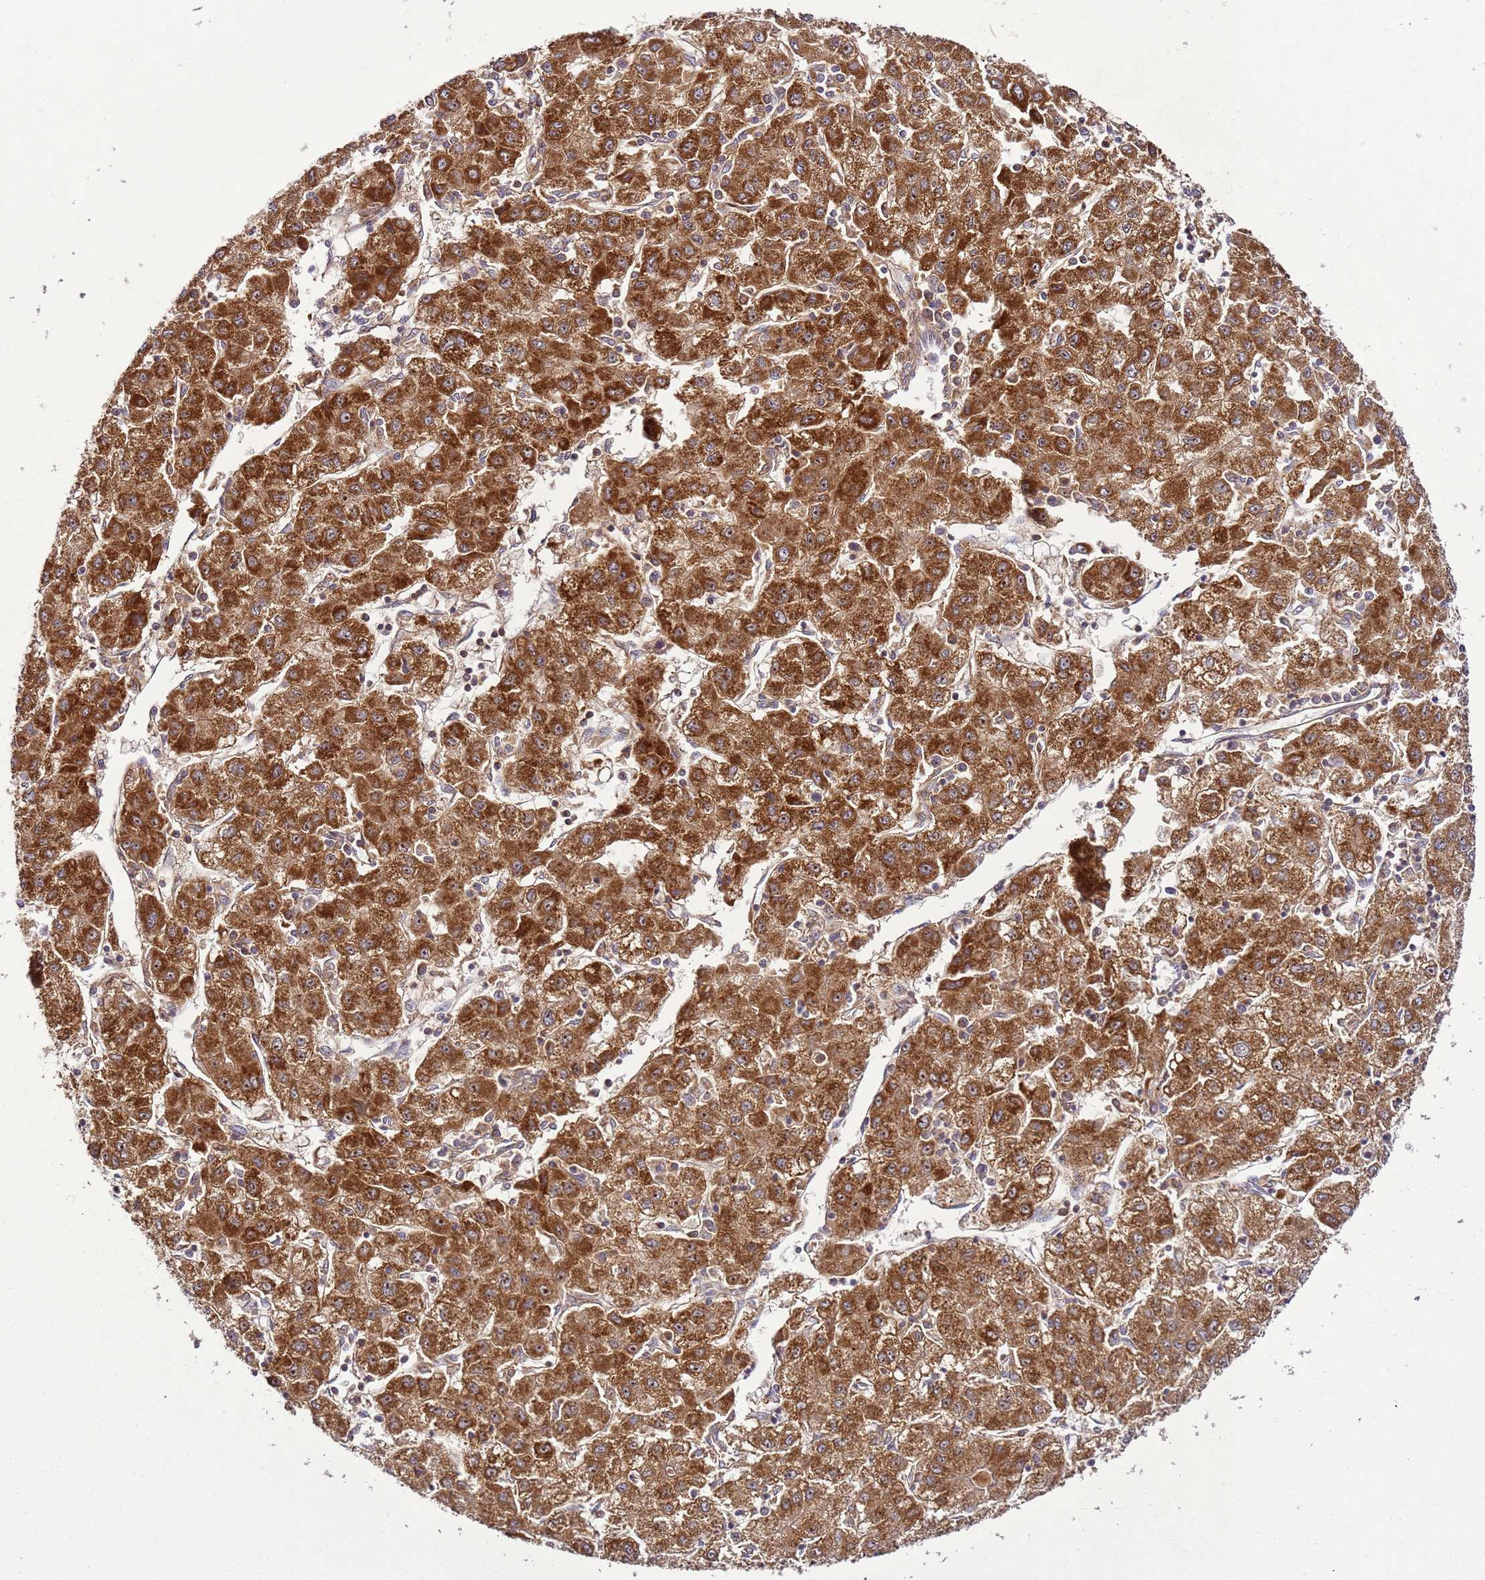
{"staining": {"intensity": "strong", "quantity": ">75%", "location": "cytoplasmic/membranous,nuclear"}, "tissue": "liver cancer", "cell_type": "Tumor cells", "image_type": "cancer", "snomed": [{"axis": "morphology", "description": "Carcinoma, Hepatocellular, NOS"}, {"axis": "topography", "description": "Liver"}], "caption": "Immunohistochemical staining of human liver cancer exhibits high levels of strong cytoplasmic/membranous and nuclear protein staining in about >75% of tumor cells. (IHC, brightfield microscopy, high magnification).", "gene": "RASA3", "patient": {"sex": "male", "age": 72}}